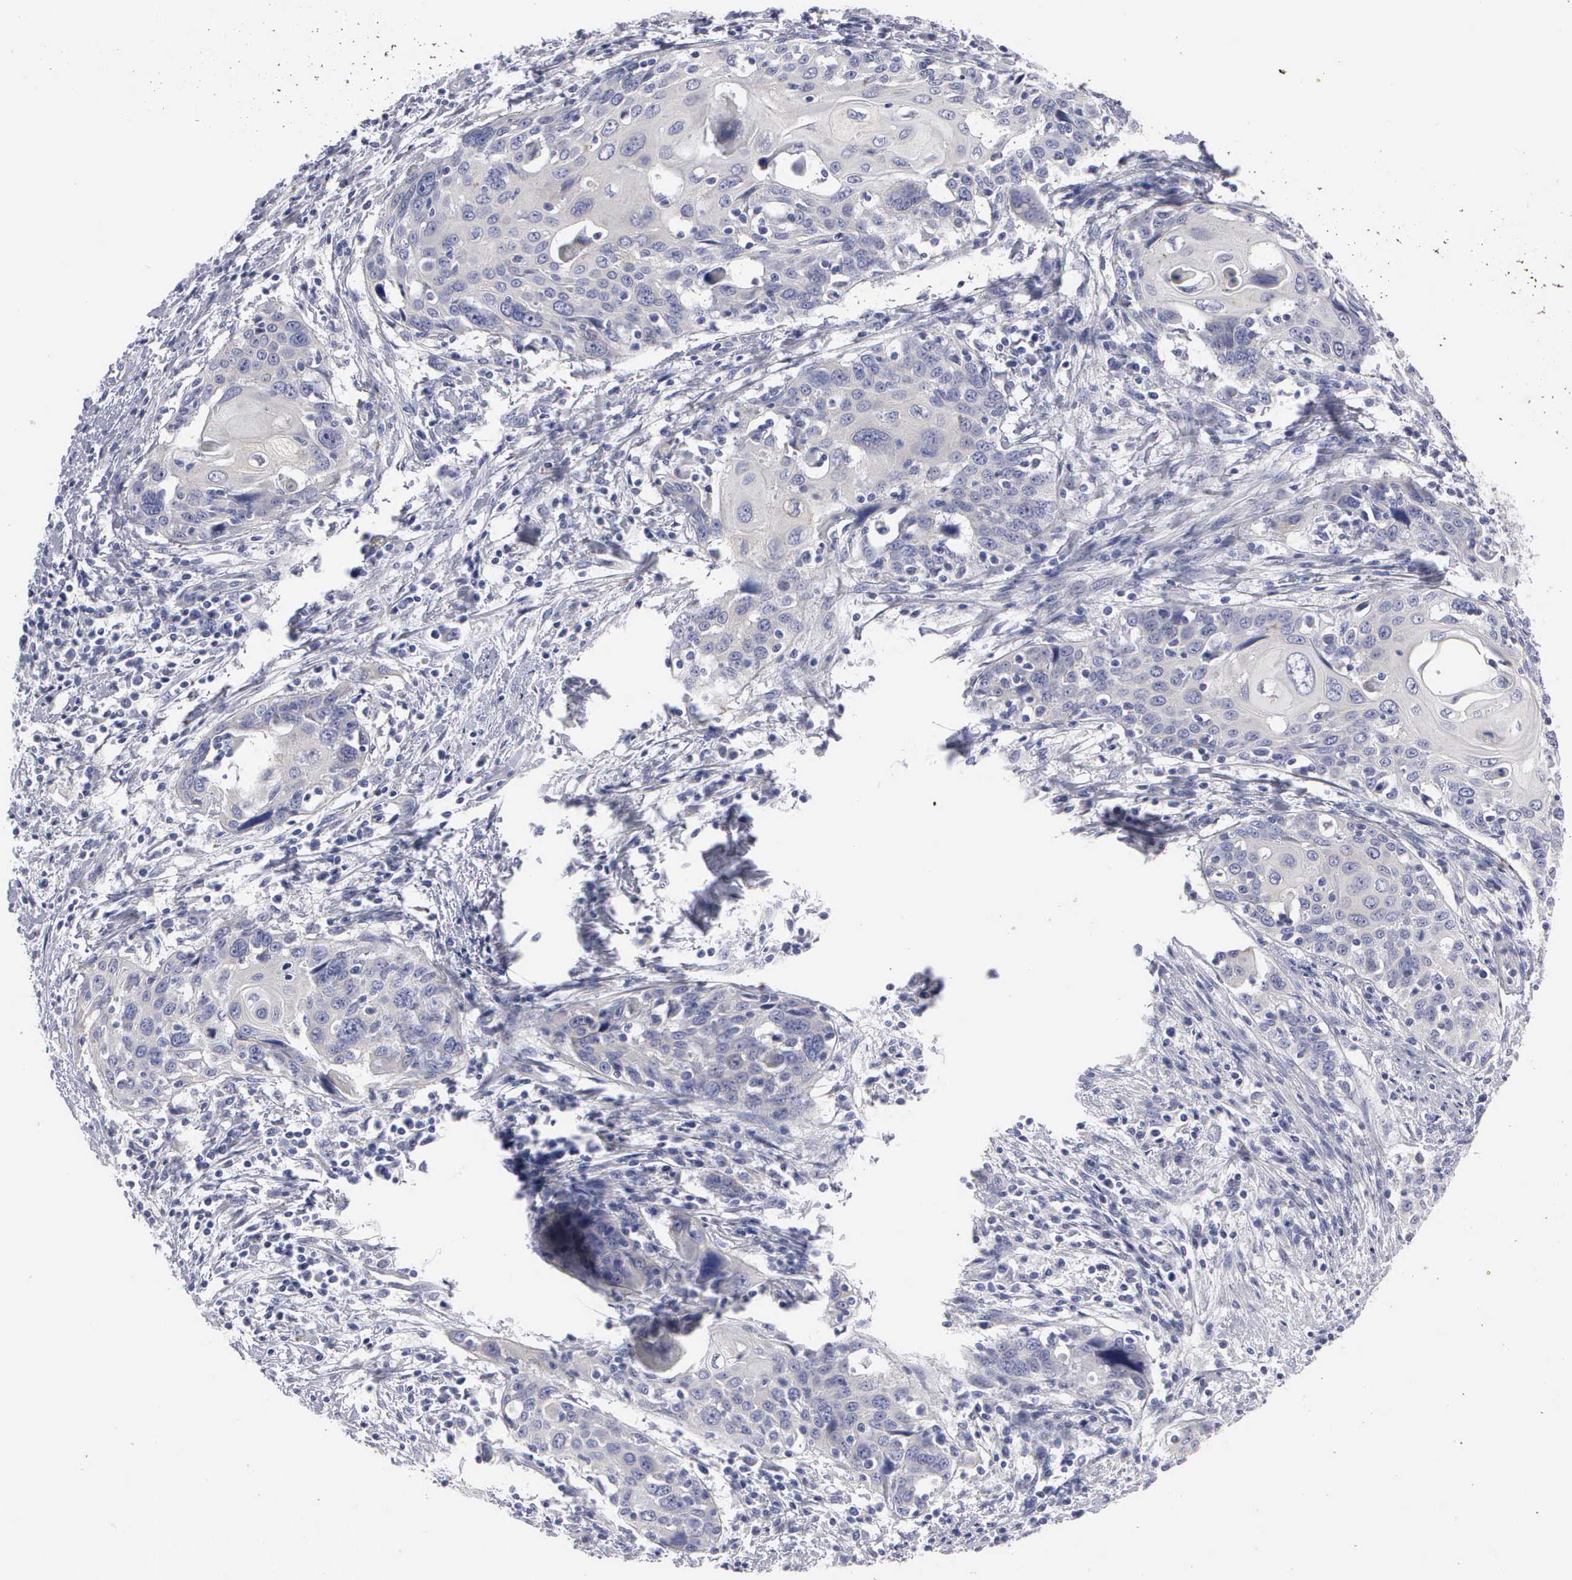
{"staining": {"intensity": "weak", "quantity": "25%-75%", "location": "cytoplasmic/membranous"}, "tissue": "cervical cancer", "cell_type": "Tumor cells", "image_type": "cancer", "snomed": [{"axis": "morphology", "description": "Squamous cell carcinoma, NOS"}, {"axis": "topography", "description": "Cervix"}], "caption": "This is an image of immunohistochemistry (IHC) staining of cervical cancer (squamous cell carcinoma), which shows weak positivity in the cytoplasmic/membranous of tumor cells.", "gene": "CEP170B", "patient": {"sex": "female", "age": 54}}